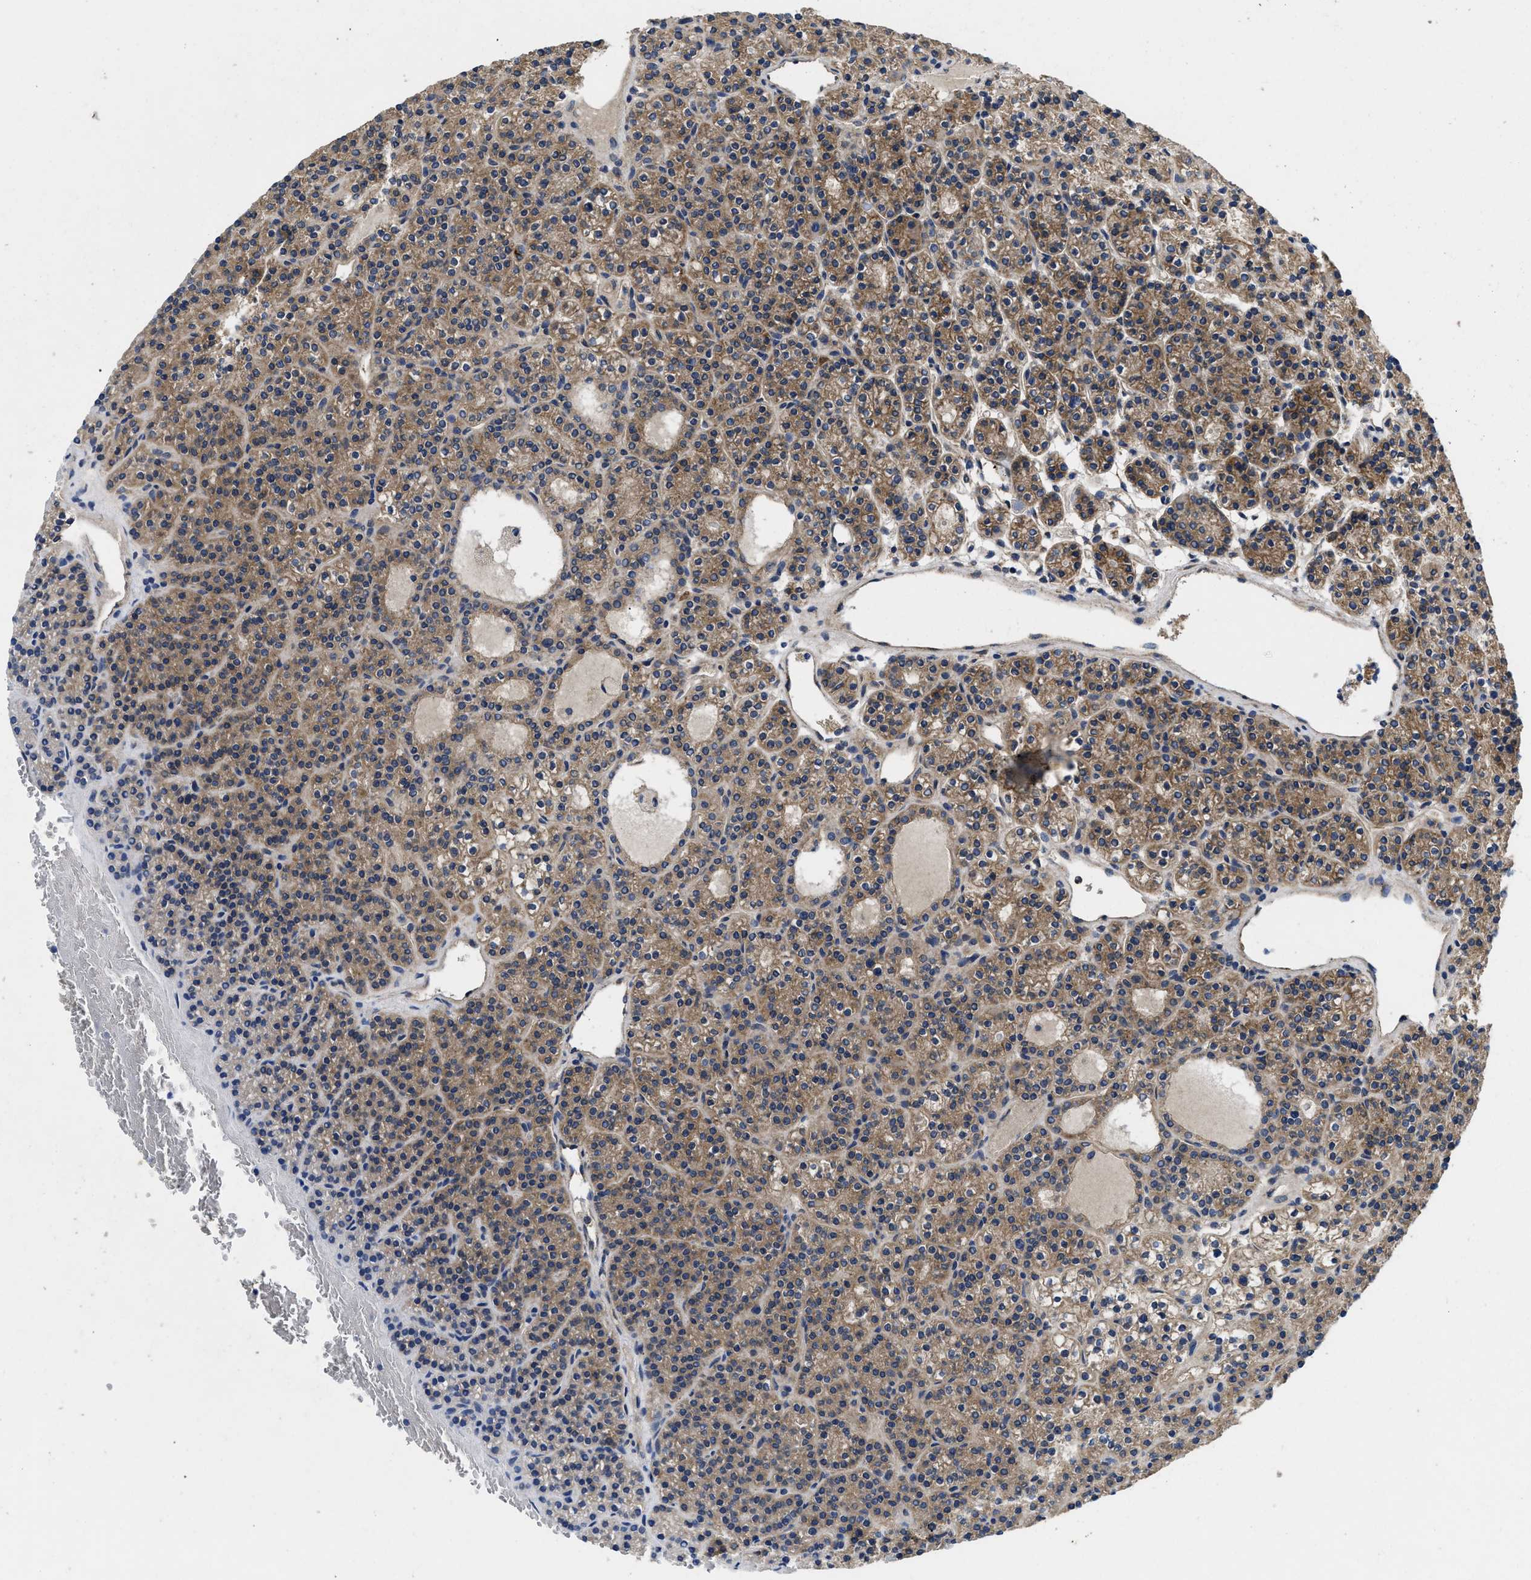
{"staining": {"intensity": "strong", "quantity": ">75%", "location": "cytoplasmic/membranous"}, "tissue": "parathyroid gland", "cell_type": "Glandular cells", "image_type": "normal", "snomed": [{"axis": "morphology", "description": "Normal tissue, NOS"}, {"axis": "morphology", "description": "Adenoma, NOS"}, {"axis": "topography", "description": "Parathyroid gland"}], "caption": "The histopathology image reveals immunohistochemical staining of benign parathyroid gland. There is strong cytoplasmic/membranous positivity is identified in about >75% of glandular cells.", "gene": "PKD2", "patient": {"sex": "female", "age": 64}}